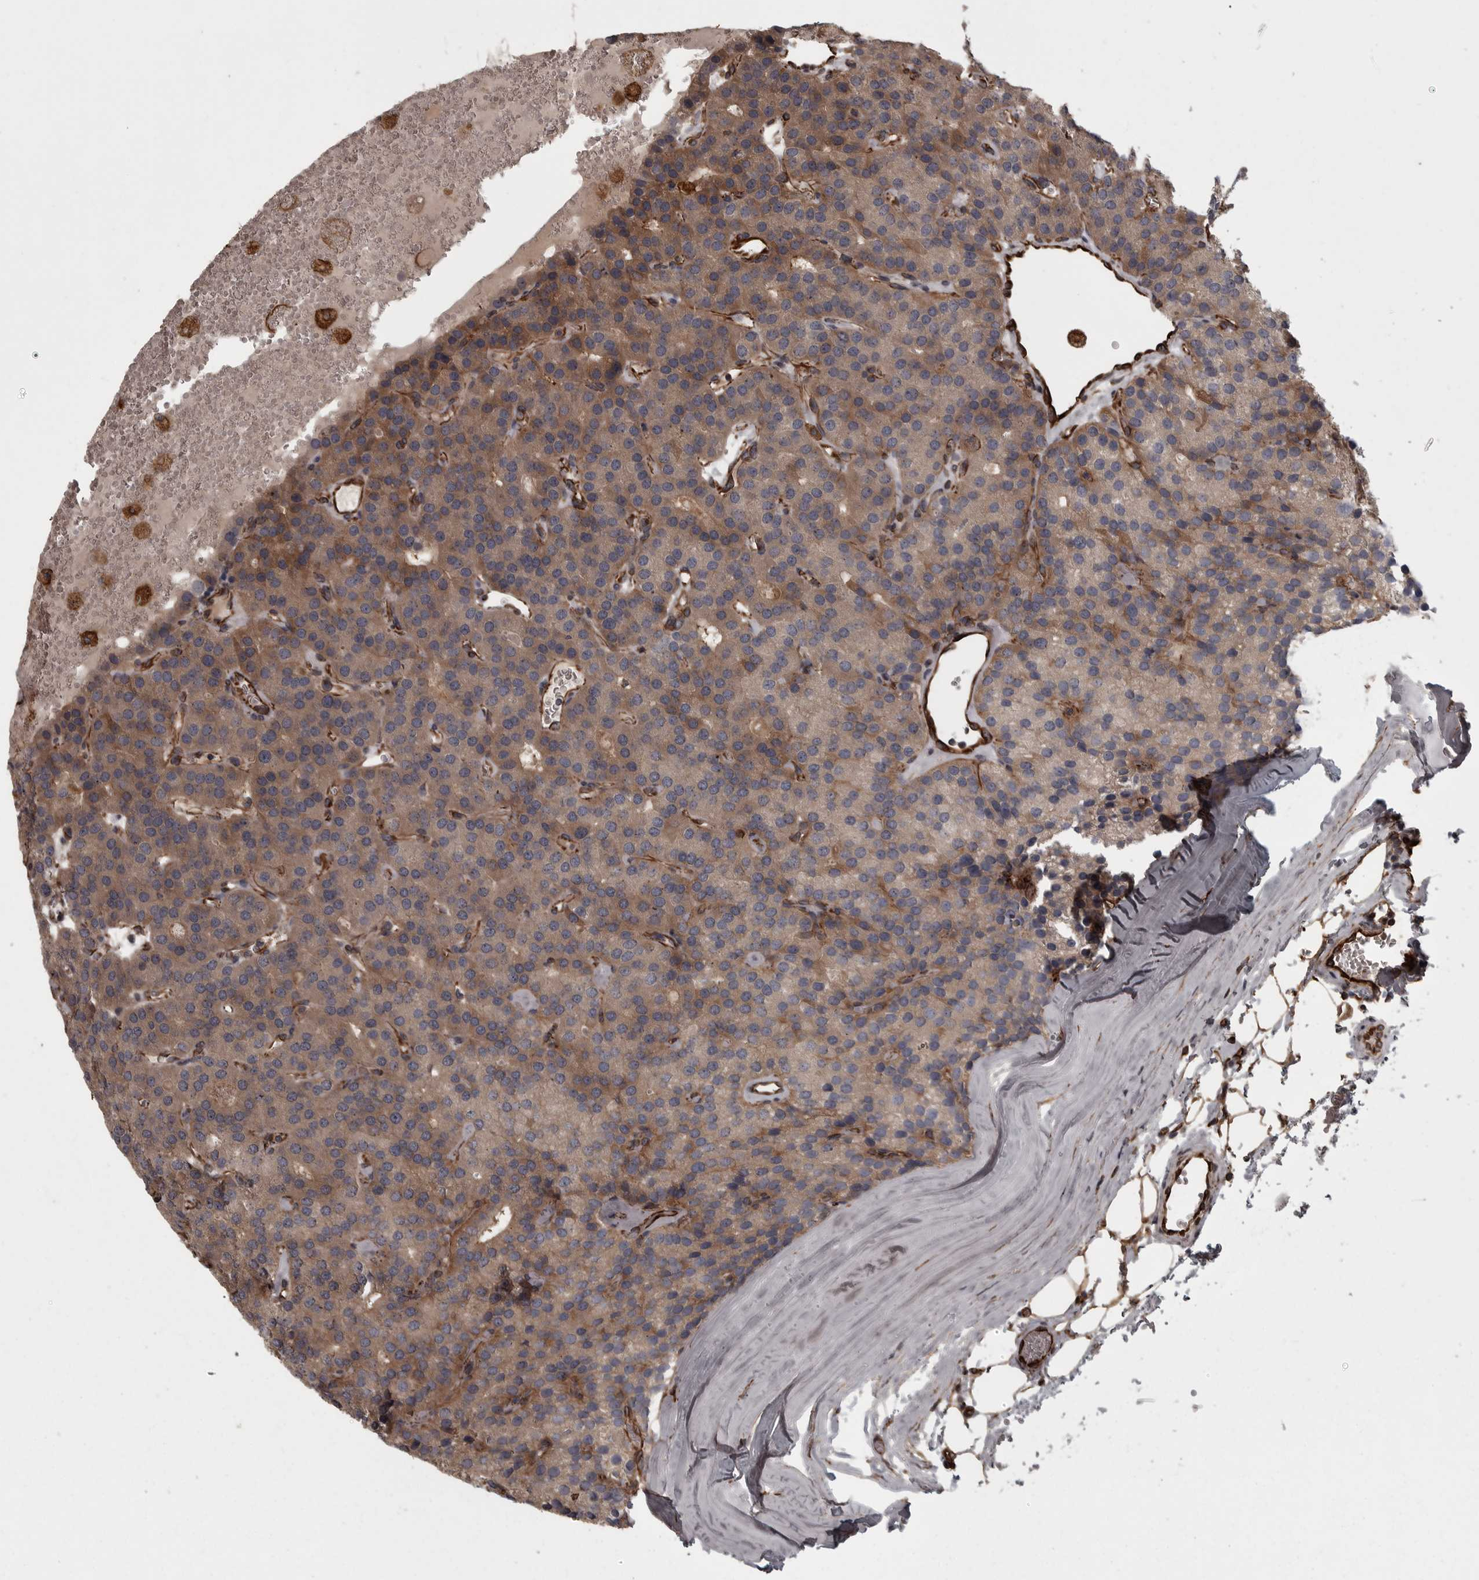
{"staining": {"intensity": "weak", "quantity": "25%-75%", "location": "cytoplasmic/membranous"}, "tissue": "parathyroid gland", "cell_type": "Glandular cells", "image_type": "normal", "snomed": [{"axis": "morphology", "description": "Normal tissue, NOS"}, {"axis": "morphology", "description": "Adenoma, NOS"}, {"axis": "topography", "description": "Parathyroid gland"}], "caption": "Immunohistochemical staining of benign human parathyroid gland exhibits weak cytoplasmic/membranous protein expression in about 25%-75% of glandular cells. The staining is performed using DAB brown chromogen to label protein expression. The nuclei are counter-stained blue using hematoxylin.", "gene": "FAAP100", "patient": {"sex": "female", "age": 86}}